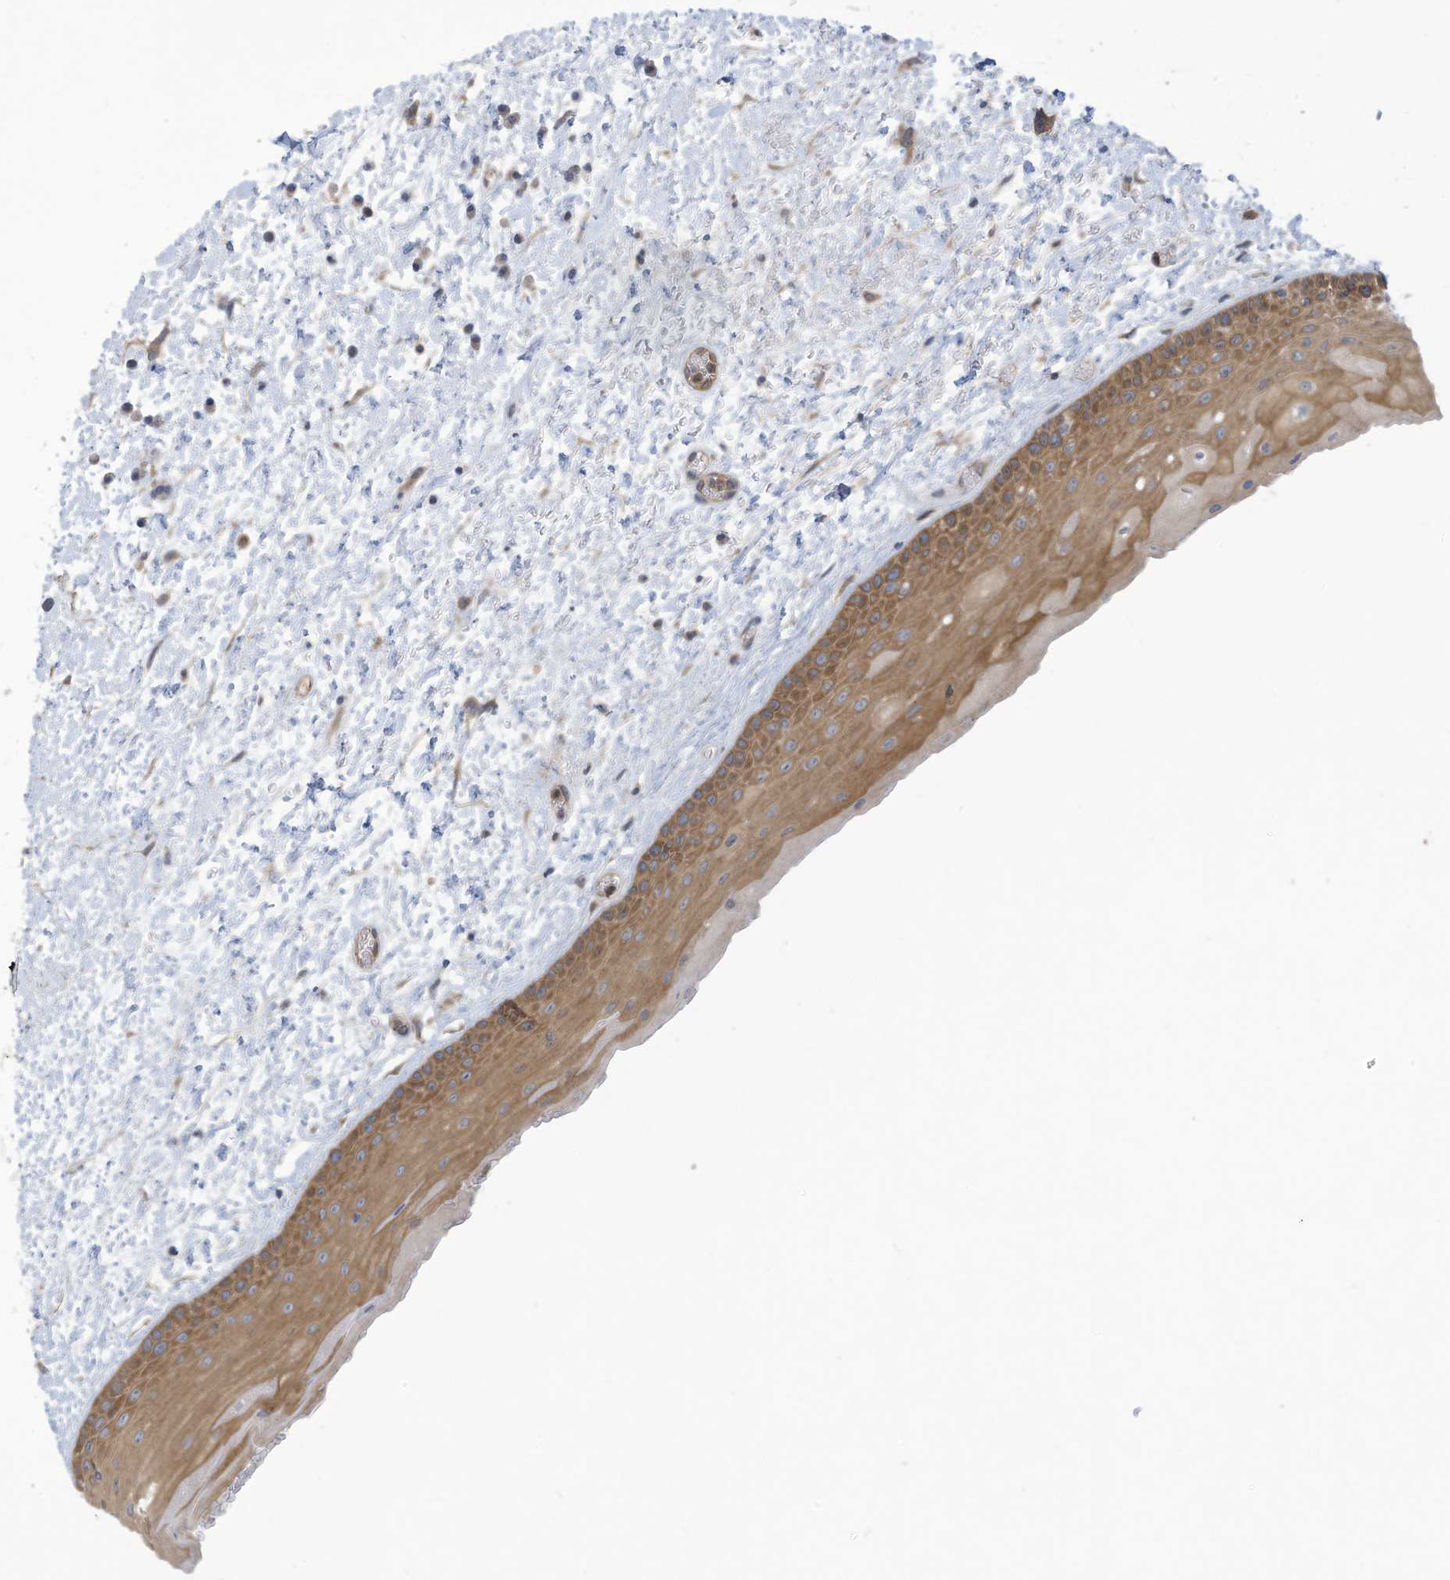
{"staining": {"intensity": "moderate", "quantity": ">75%", "location": "cytoplasmic/membranous"}, "tissue": "oral mucosa", "cell_type": "Squamous epithelial cells", "image_type": "normal", "snomed": [{"axis": "morphology", "description": "Normal tissue, NOS"}, {"axis": "topography", "description": "Oral tissue"}], "caption": "Immunohistochemical staining of normal oral mucosa shows medium levels of moderate cytoplasmic/membranous staining in about >75% of squamous epithelial cells. Nuclei are stained in blue.", "gene": "ADI1", "patient": {"sex": "female", "age": 76}}